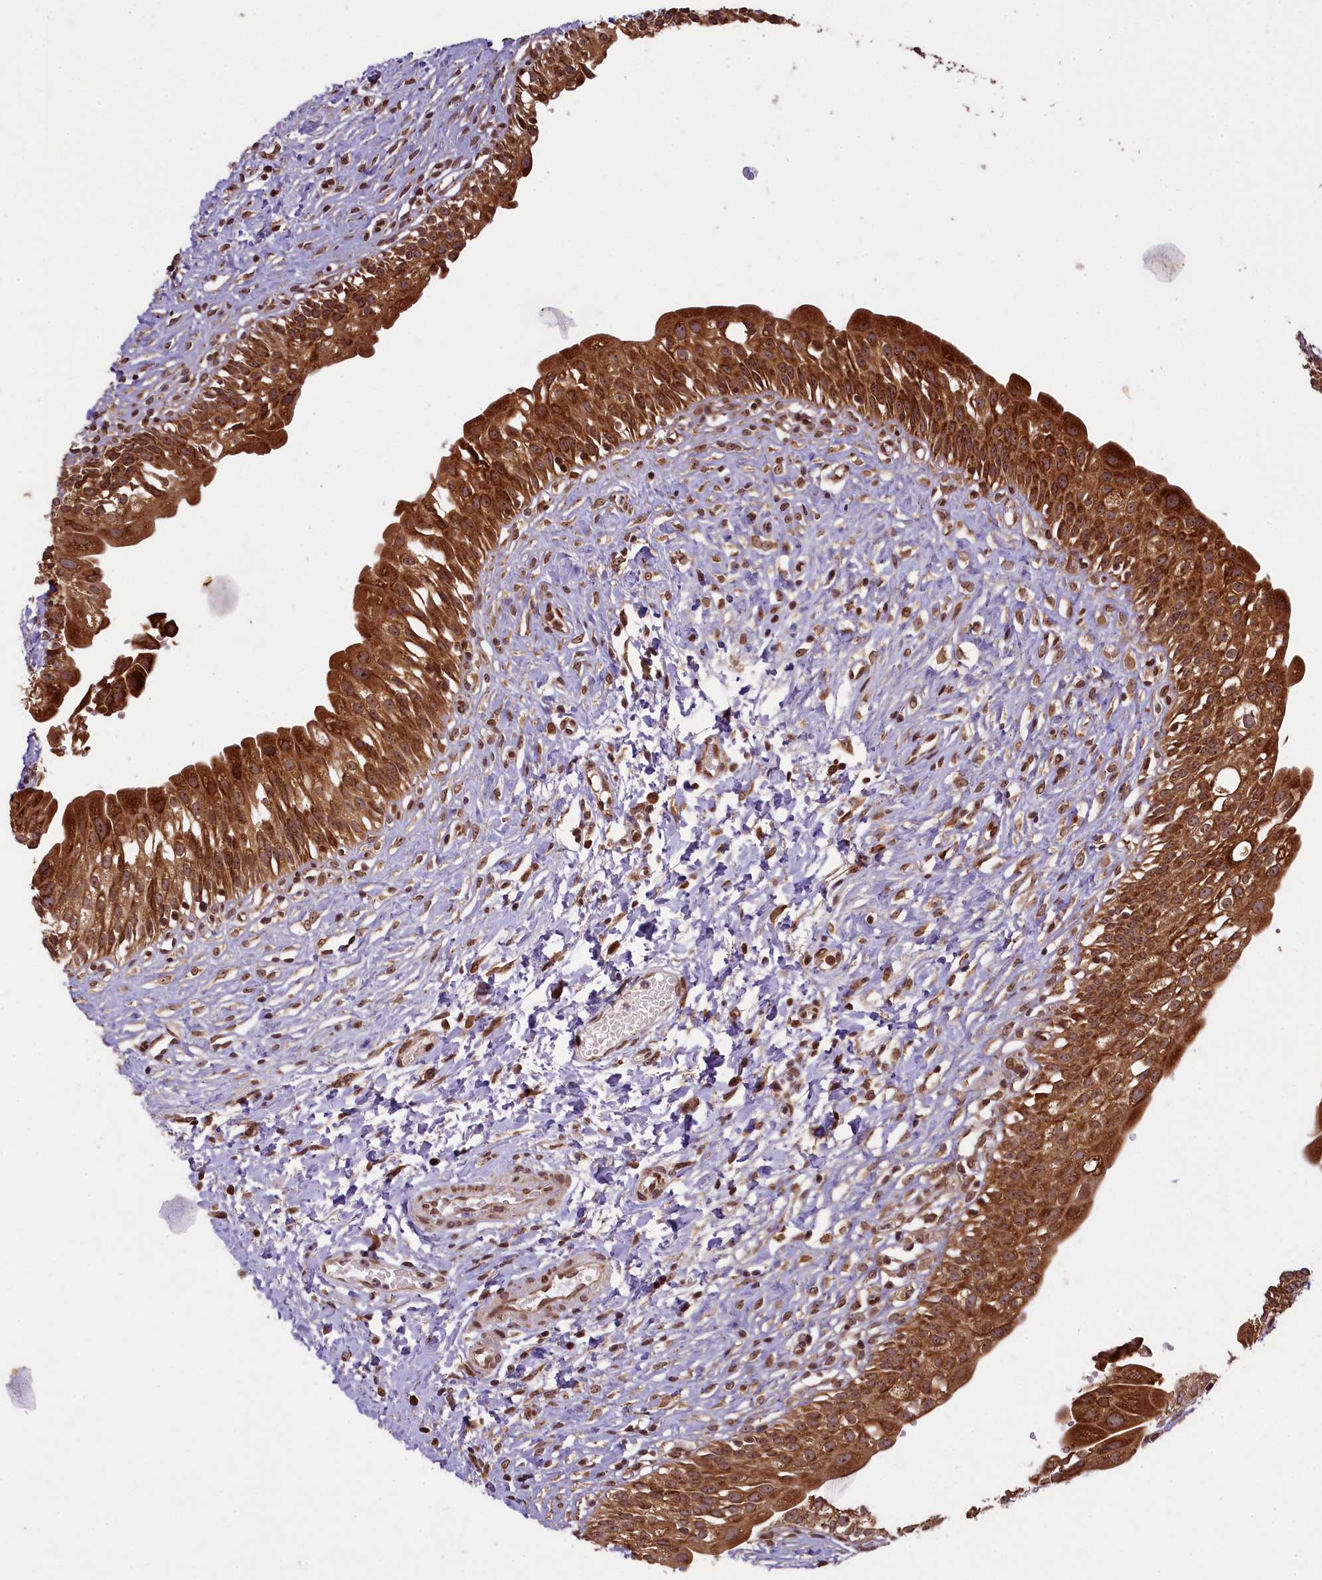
{"staining": {"intensity": "strong", "quantity": ">75%", "location": "cytoplasmic/membranous"}, "tissue": "urinary bladder", "cell_type": "Urothelial cells", "image_type": "normal", "snomed": [{"axis": "morphology", "description": "Normal tissue, NOS"}, {"axis": "topography", "description": "Urinary bladder"}], "caption": "DAB (3,3'-diaminobenzidine) immunohistochemical staining of unremarkable urinary bladder exhibits strong cytoplasmic/membranous protein staining in approximately >75% of urothelial cells.", "gene": "LARP4", "patient": {"sex": "male", "age": 51}}